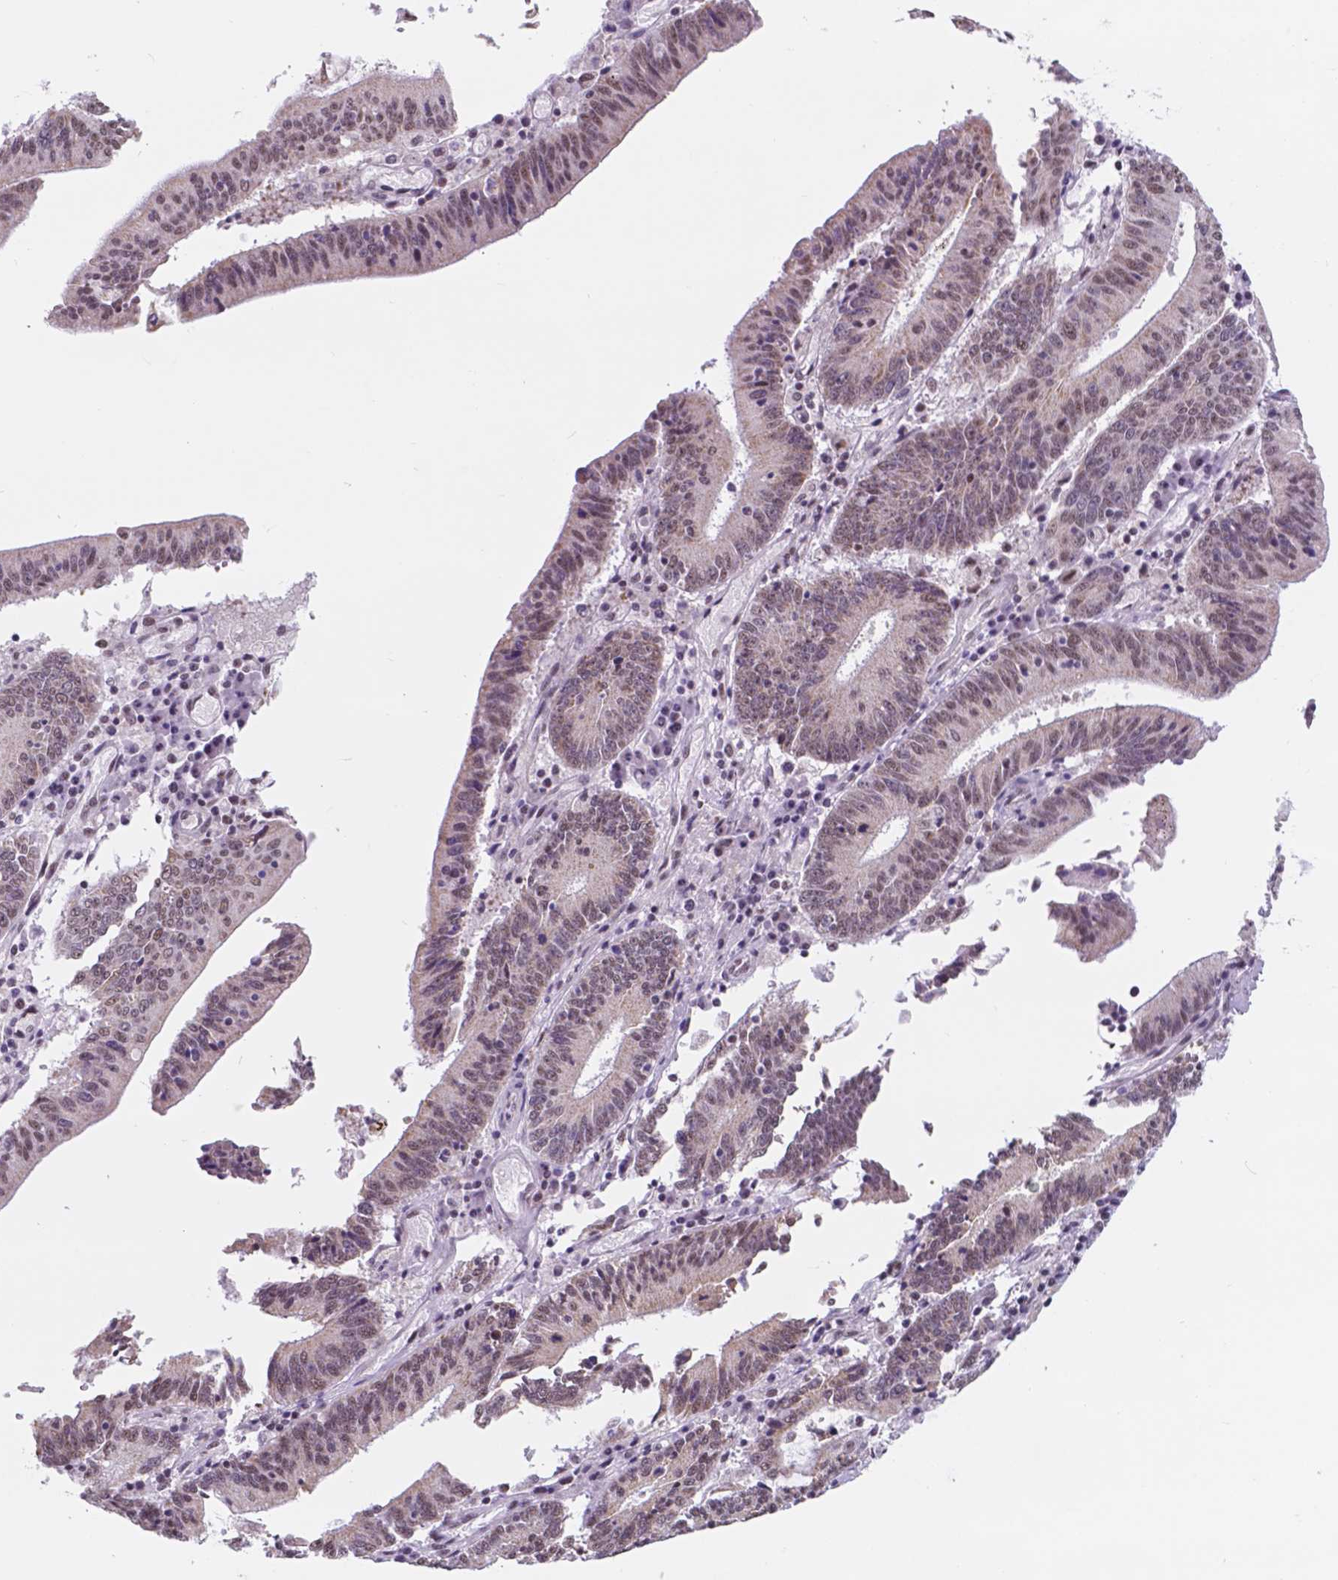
{"staining": {"intensity": "weak", "quantity": ">75%", "location": "nuclear"}, "tissue": "stomach cancer", "cell_type": "Tumor cells", "image_type": "cancer", "snomed": [{"axis": "morphology", "description": "Adenocarcinoma, NOS"}, {"axis": "topography", "description": "Stomach, upper"}], "caption": "Protein staining of stomach adenocarcinoma tissue shows weak nuclear positivity in approximately >75% of tumor cells.", "gene": "BCAS2", "patient": {"sex": "male", "age": 68}}